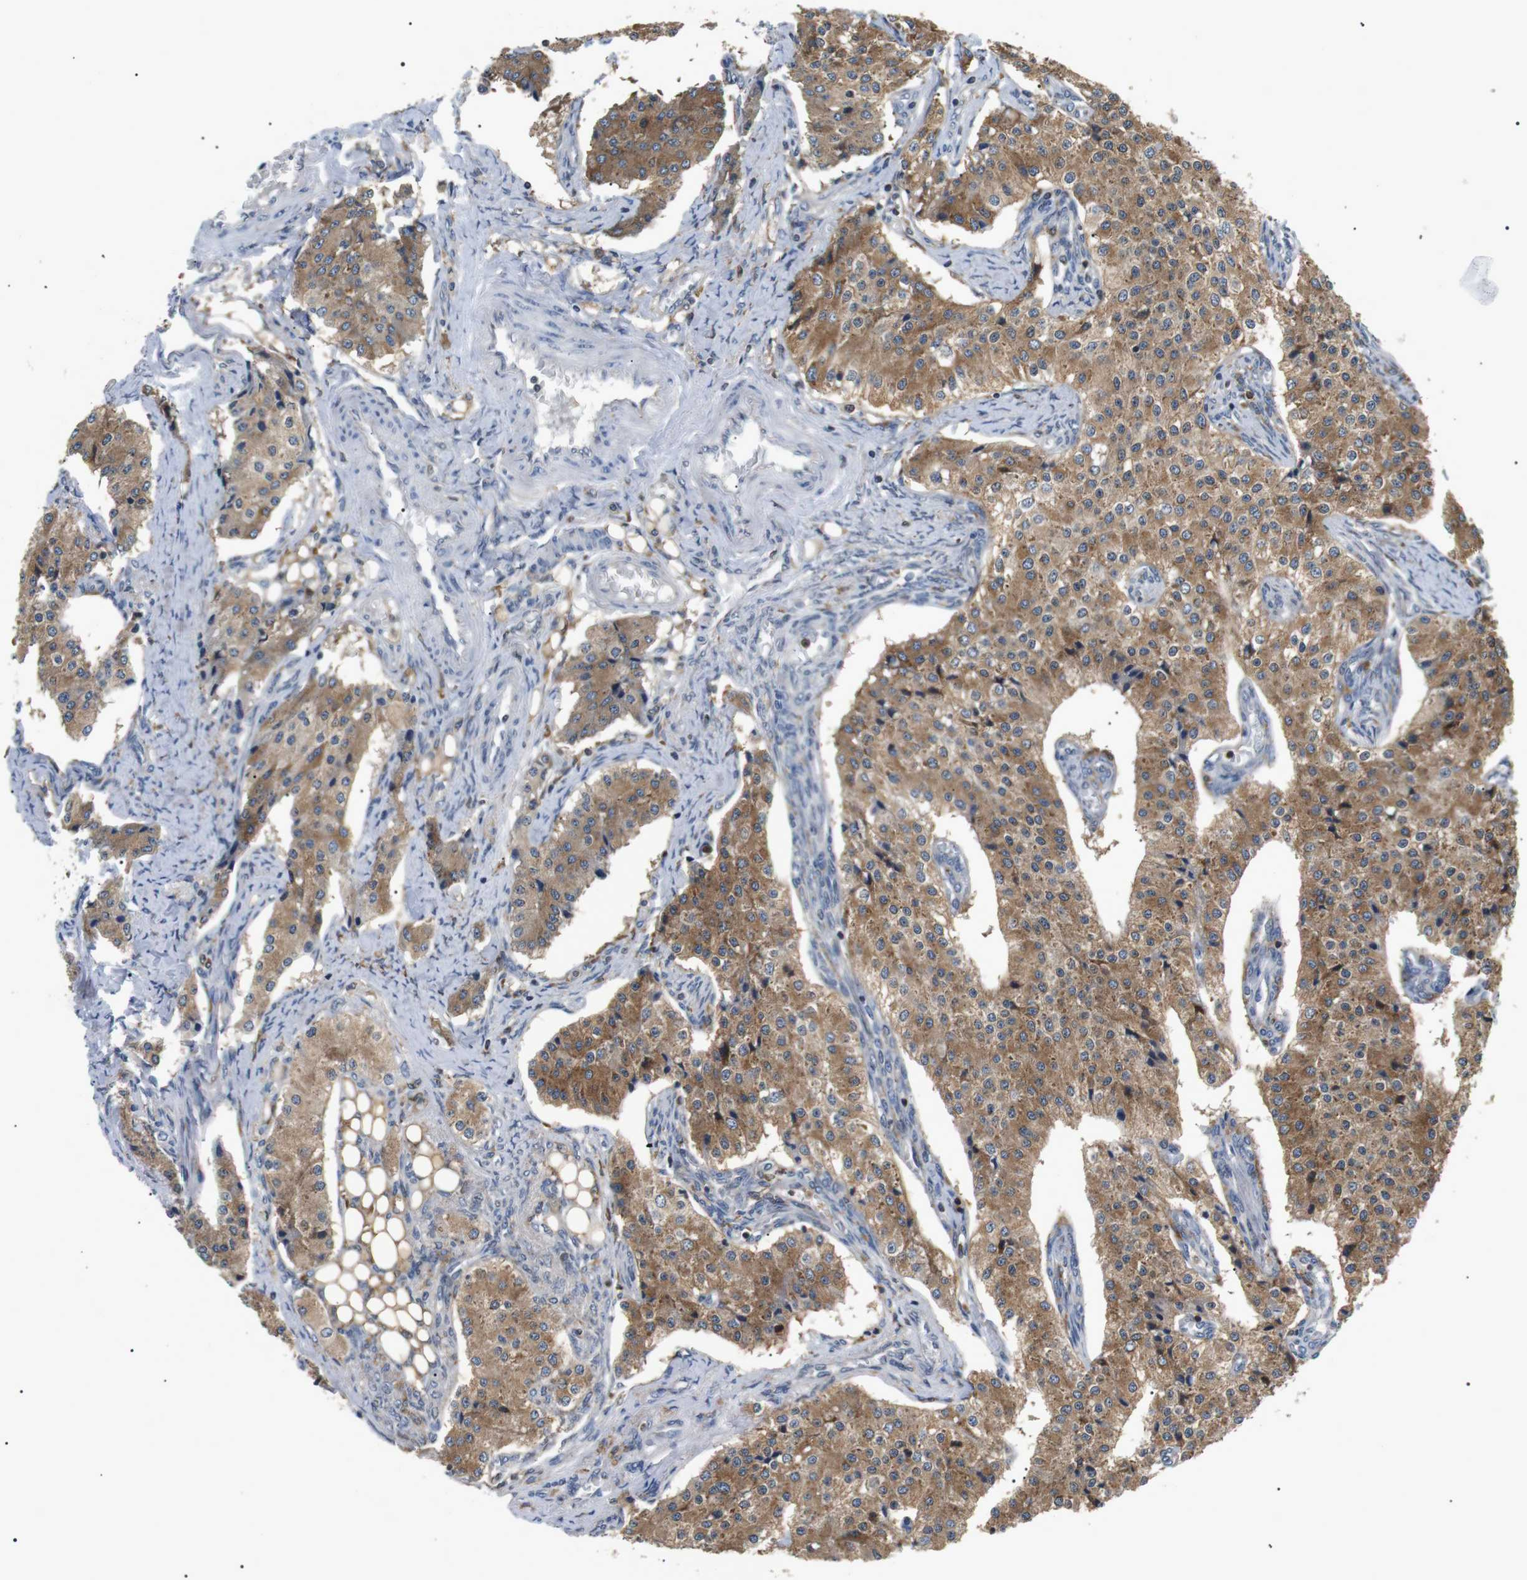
{"staining": {"intensity": "moderate", "quantity": ">75%", "location": "cytoplasmic/membranous"}, "tissue": "carcinoid", "cell_type": "Tumor cells", "image_type": "cancer", "snomed": [{"axis": "morphology", "description": "Carcinoid, malignant, NOS"}, {"axis": "topography", "description": "Colon"}], "caption": "Protein staining of carcinoid tissue demonstrates moderate cytoplasmic/membranous staining in approximately >75% of tumor cells.", "gene": "RAB9A", "patient": {"sex": "female", "age": 52}}